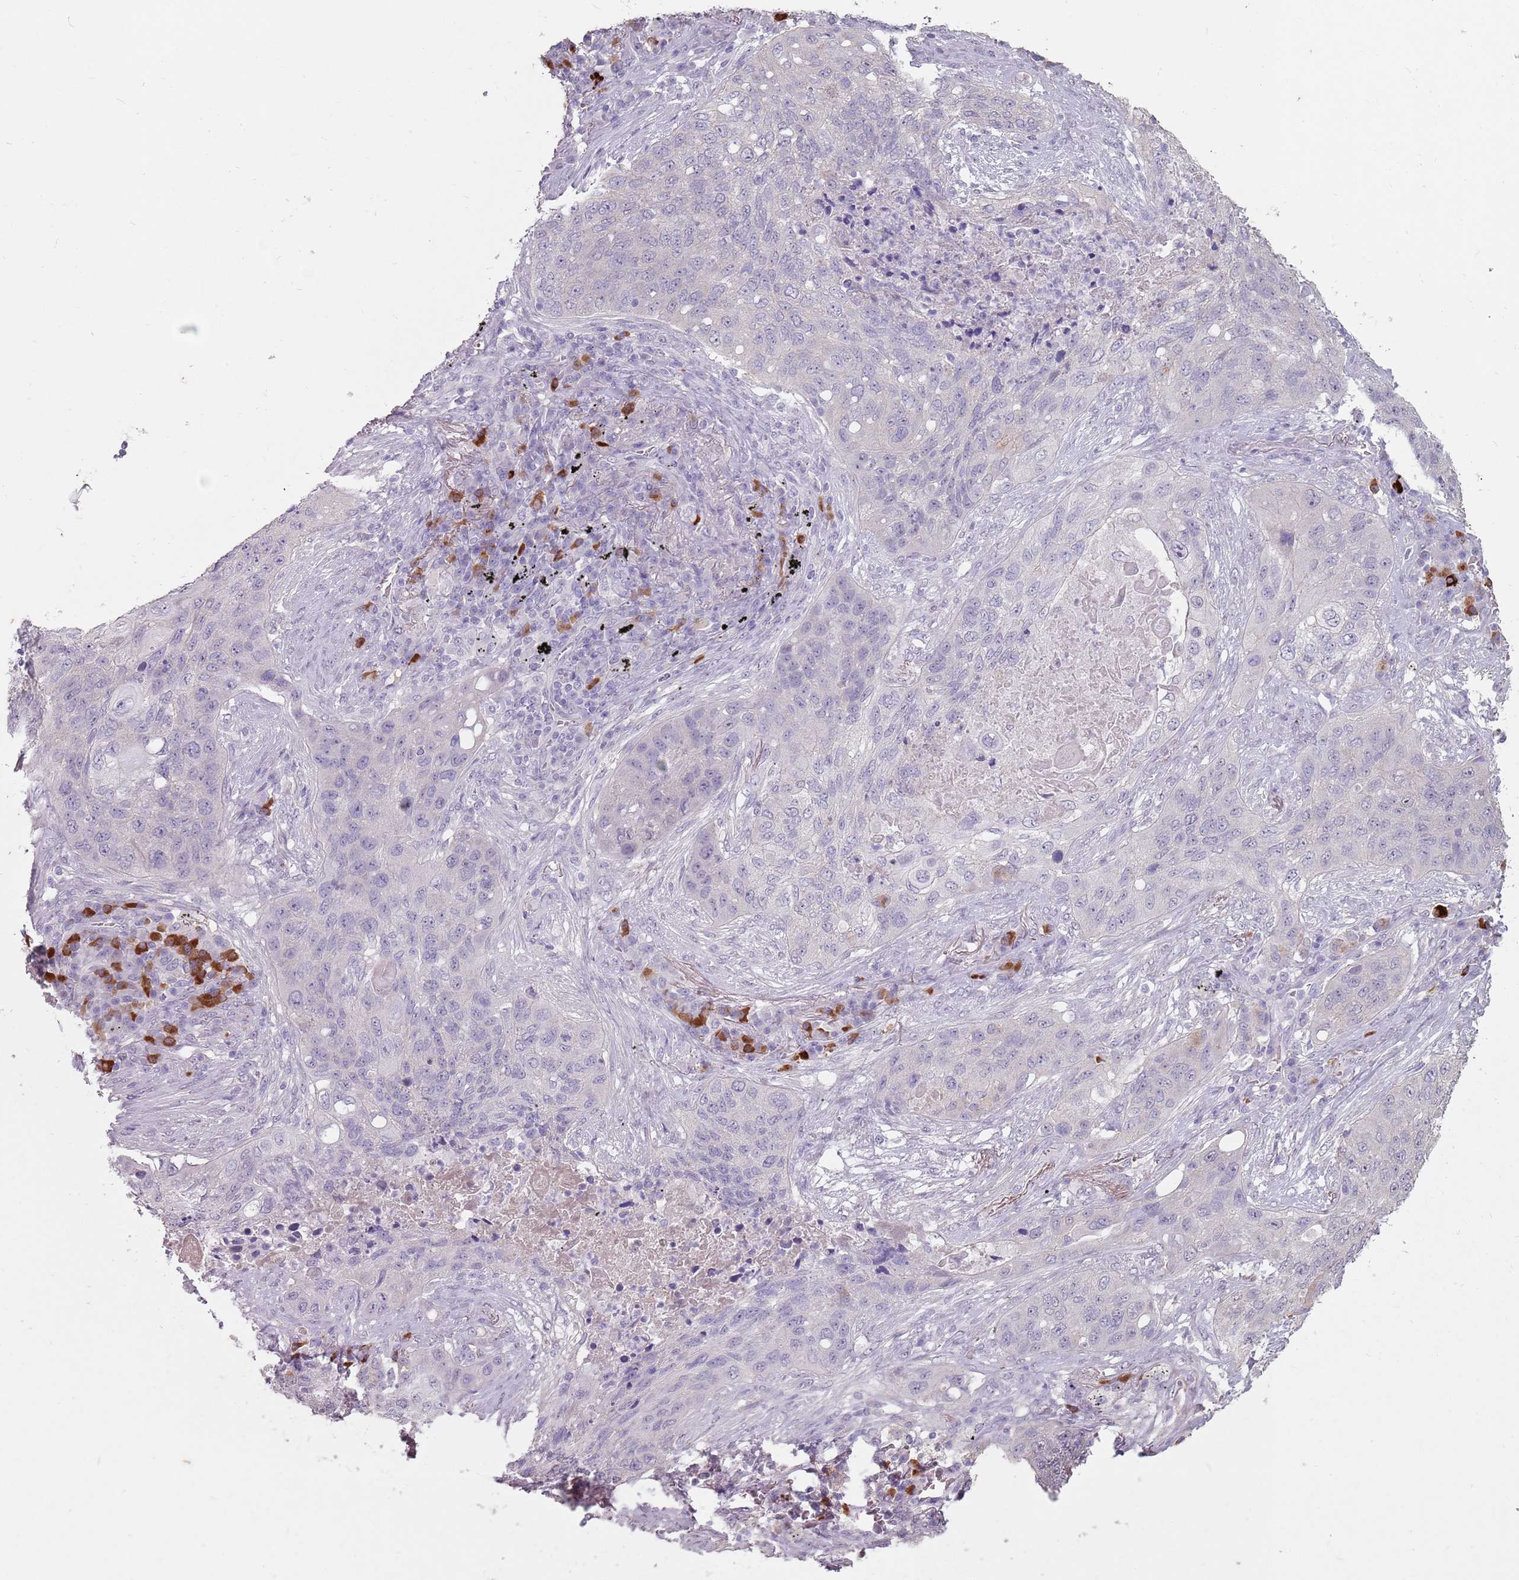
{"staining": {"intensity": "negative", "quantity": "none", "location": "none"}, "tissue": "lung cancer", "cell_type": "Tumor cells", "image_type": "cancer", "snomed": [{"axis": "morphology", "description": "Squamous cell carcinoma, NOS"}, {"axis": "topography", "description": "Lung"}], "caption": "Immunohistochemical staining of lung cancer shows no significant positivity in tumor cells.", "gene": "STYK1", "patient": {"sex": "female", "age": 63}}